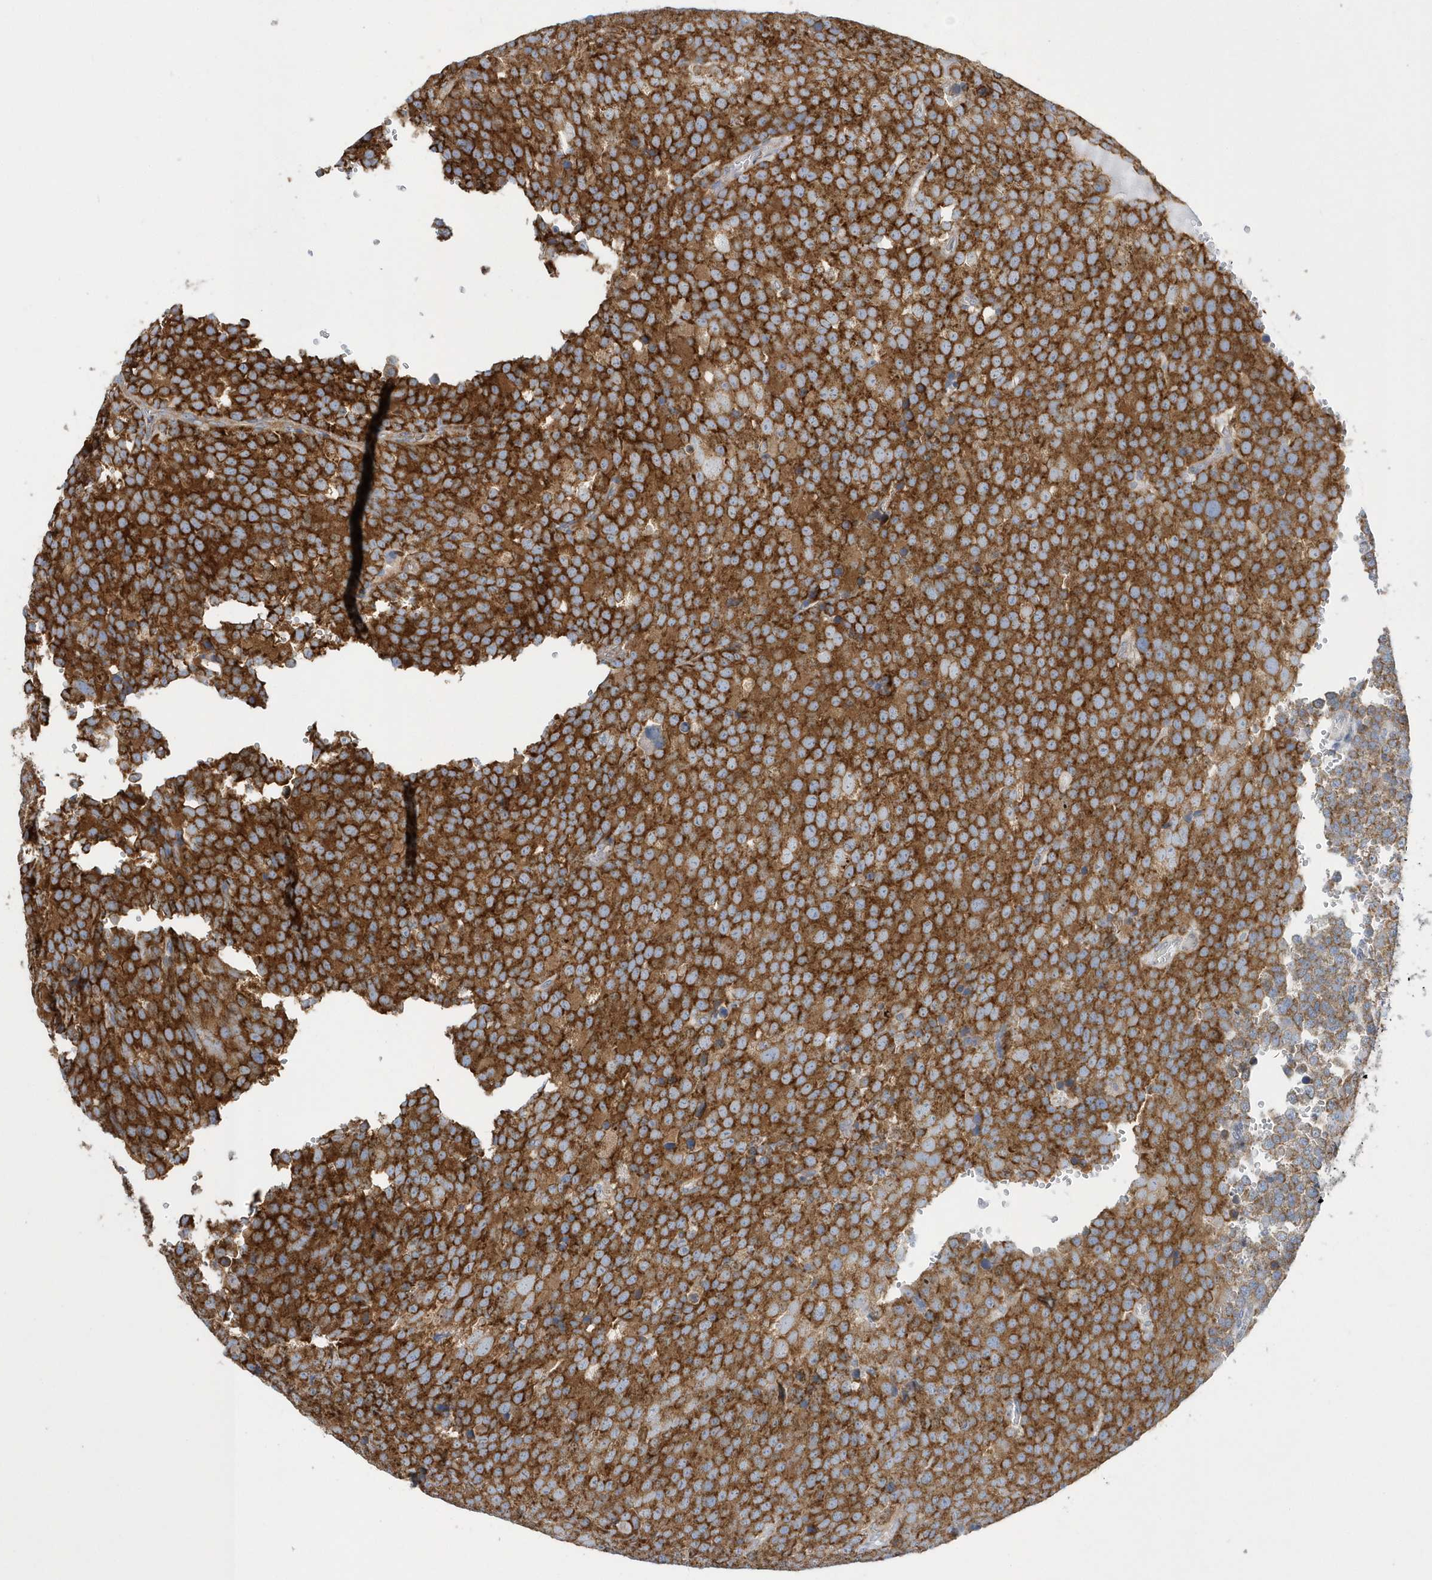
{"staining": {"intensity": "strong", "quantity": ">75%", "location": "cytoplasmic/membranous"}, "tissue": "testis cancer", "cell_type": "Tumor cells", "image_type": "cancer", "snomed": [{"axis": "morphology", "description": "Seminoma, NOS"}, {"axis": "topography", "description": "Testis"}], "caption": "Human testis cancer stained with a protein marker shows strong staining in tumor cells.", "gene": "SPATA5", "patient": {"sex": "male", "age": 71}}